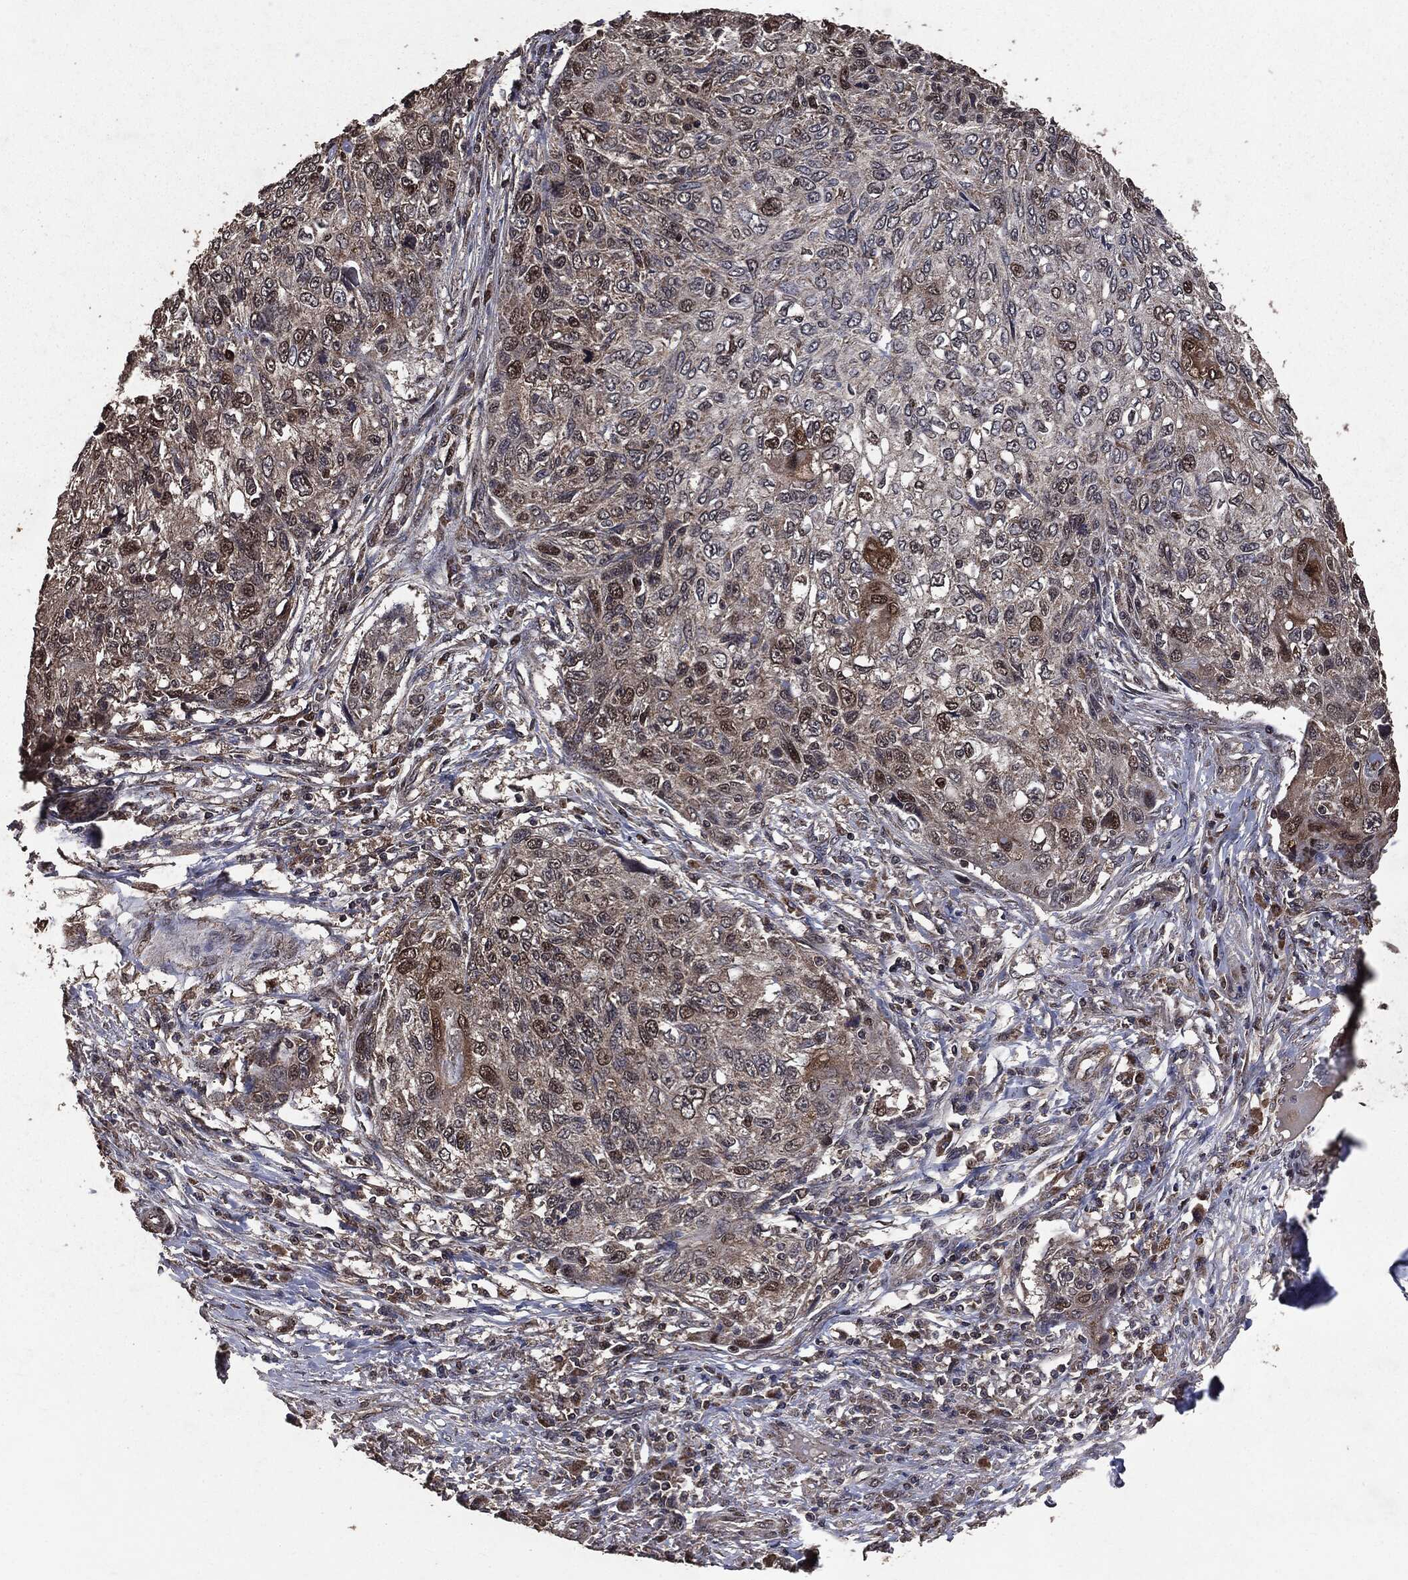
{"staining": {"intensity": "moderate", "quantity": "<25%", "location": "nuclear"}, "tissue": "skin cancer", "cell_type": "Tumor cells", "image_type": "cancer", "snomed": [{"axis": "morphology", "description": "Squamous cell carcinoma, NOS"}, {"axis": "topography", "description": "Skin"}], "caption": "Immunohistochemical staining of human skin cancer (squamous cell carcinoma) reveals low levels of moderate nuclear protein expression in approximately <25% of tumor cells. (DAB = brown stain, brightfield microscopy at high magnification).", "gene": "PPP6R2", "patient": {"sex": "male", "age": 92}}